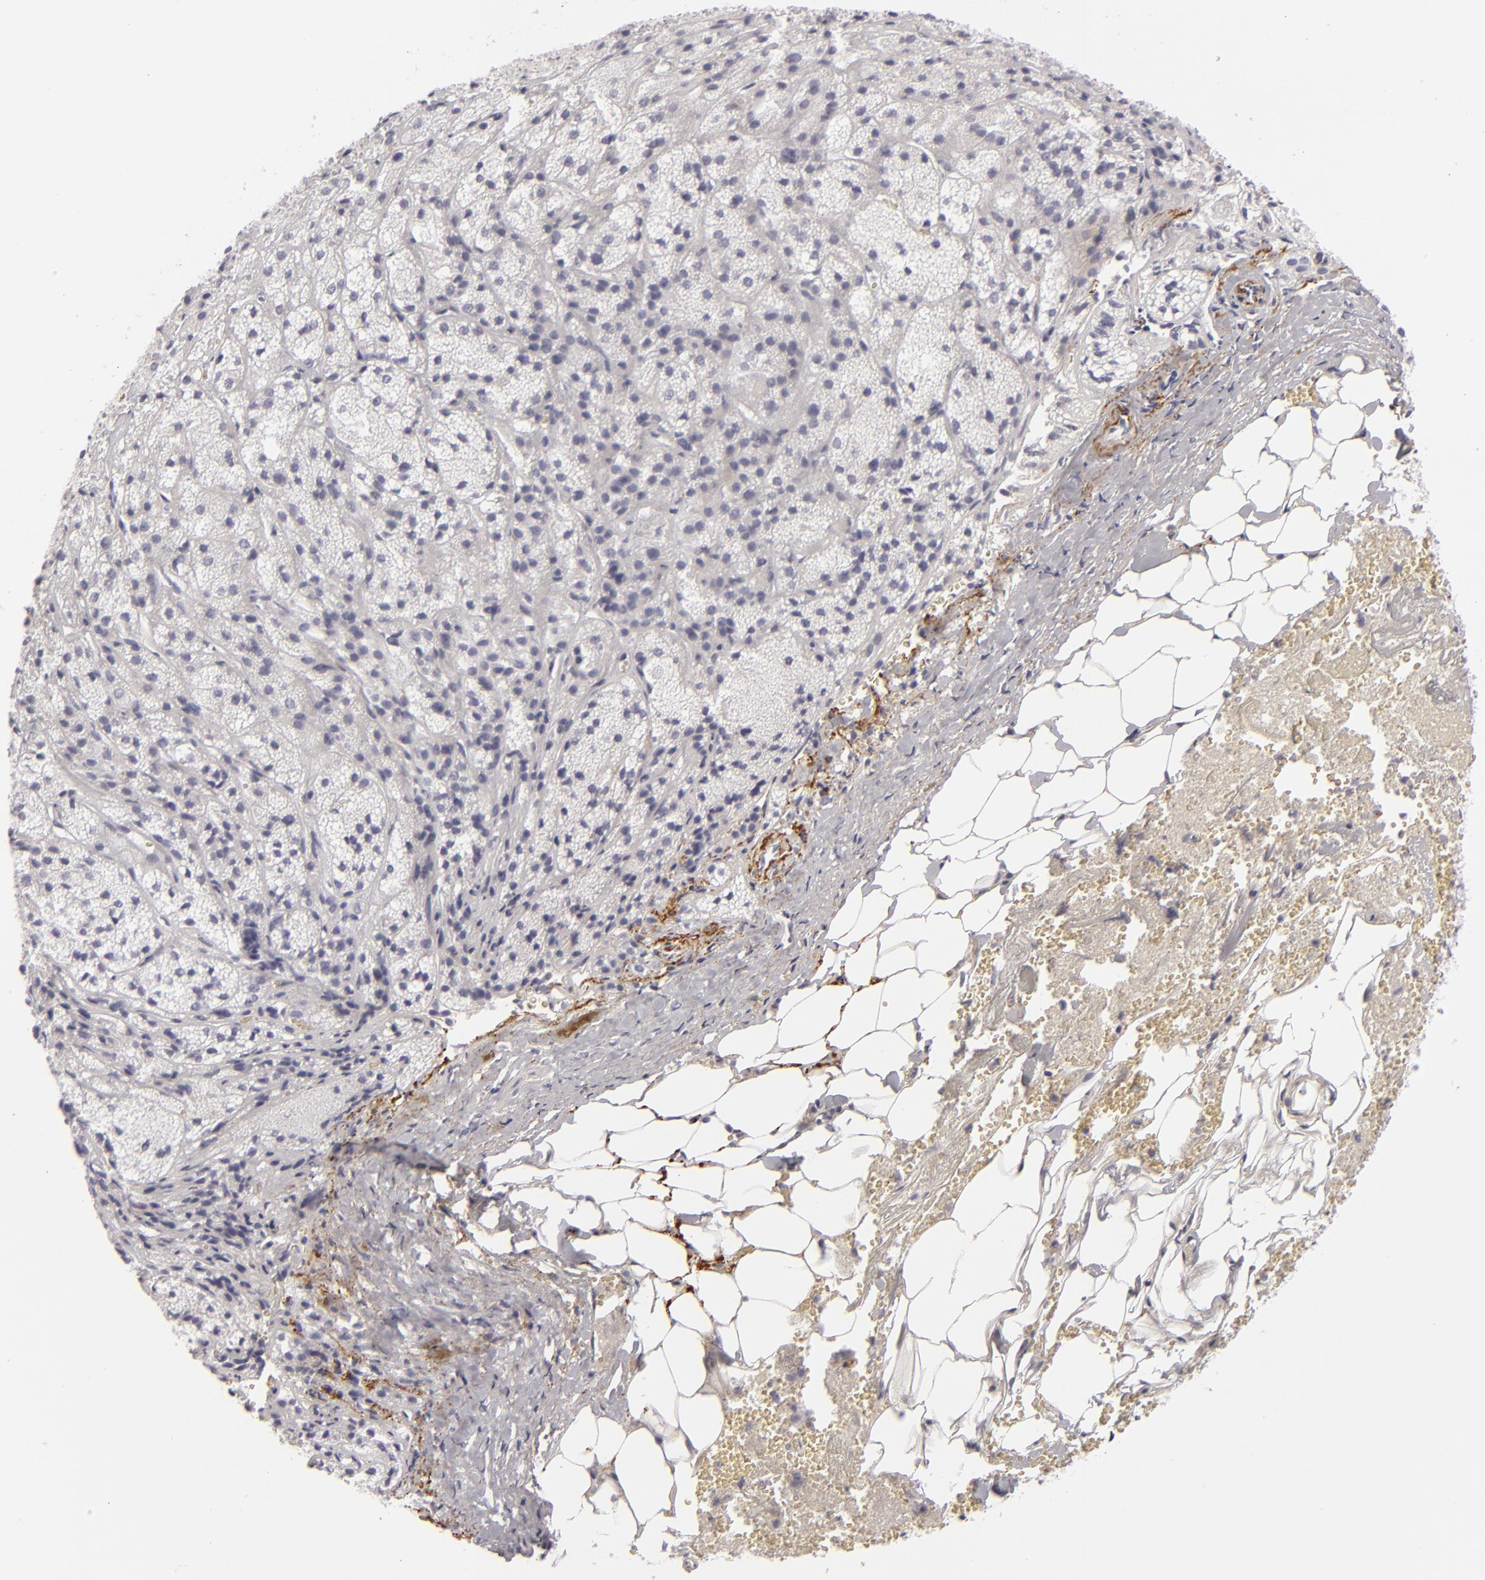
{"staining": {"intensity": "negative", "quantity": "none", "location": "none"}, "tissue": "adrenal gland", "cell_type": "Glandular cells", "image_type": "normal", "snomed": [{"axis": "morphology", "description": "Normal tissue, NOS"}, {"axis": "topography", "description": "Adrenal gland"}], "caption": "Immunohistochemistry histopathology image of unremarkable adrenal gland: adrenal gland stained with DAB (3,3'-diaminobenzidine) reveals no significant protein expression in glandular cells. (Stains: DAB (3,3'-diaminobenzidine) immunohistochemistry (IHC) with hematoxylin counter stain, Microscopy: brightfield microscopy at high magnification).", "gene": "C9", "patient": {"sex": "female", "age": 71}}